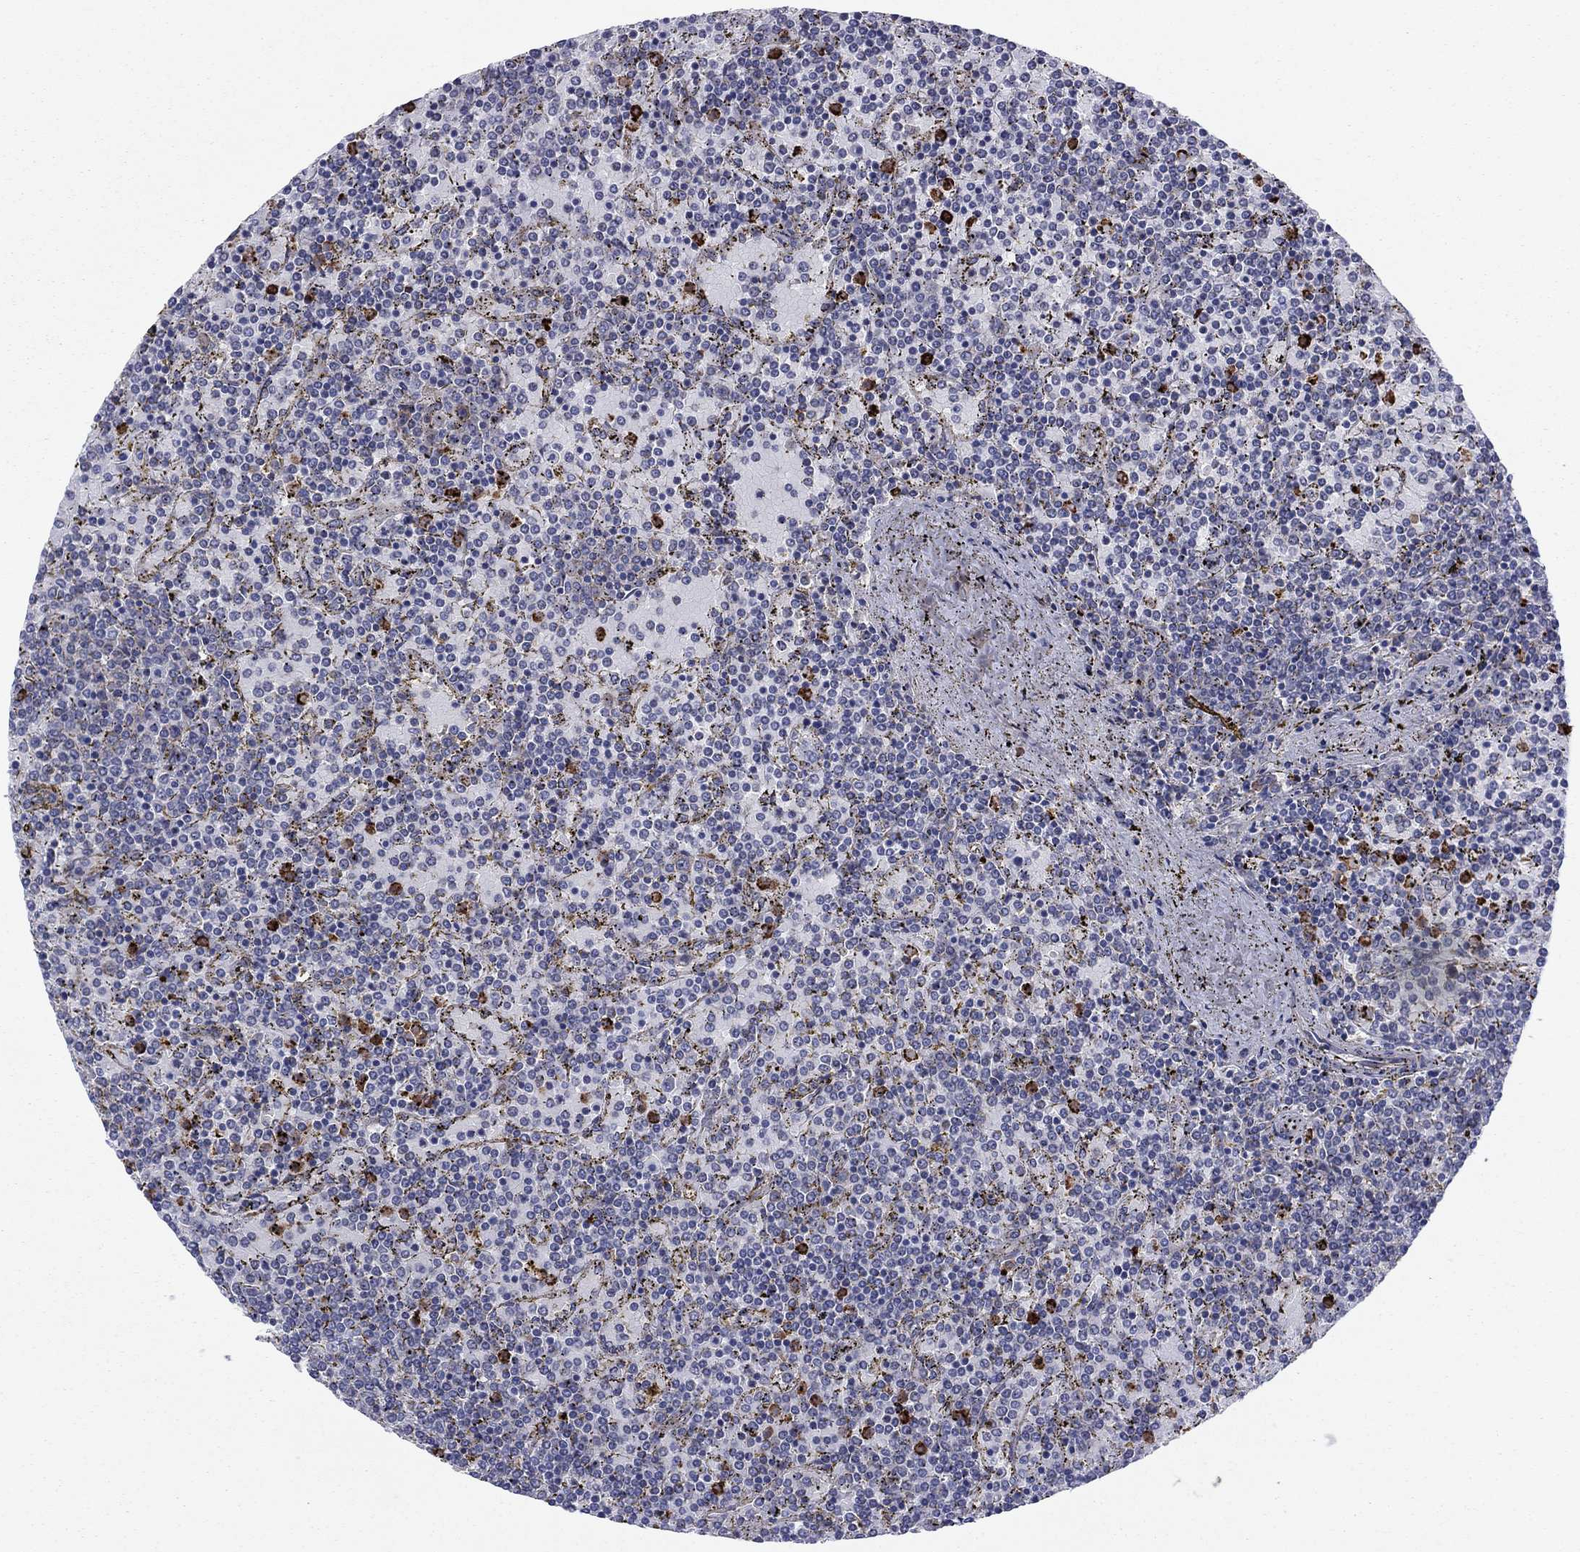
{"staining": {"intensity": "negative", "quantity": "none", "location": "none"}, "tissue": "lymphoma", "cell_type": "Tumor cells", "image_type": "cancer", "snomed": [{"axis": "morphology", "description": "Malignant lymphoma, non-Hodgkin's type, Low grade"}, {"axis": "topography", "description": "Spleen"}], "caption": "There is no significant staining in tumor cells of malignant lymphoma, non-Hodgkin's type (low-grade). (DAB IHC, high magnification).", "gene": "GPR155", "patient": {"sex": "female", "age": 77}}